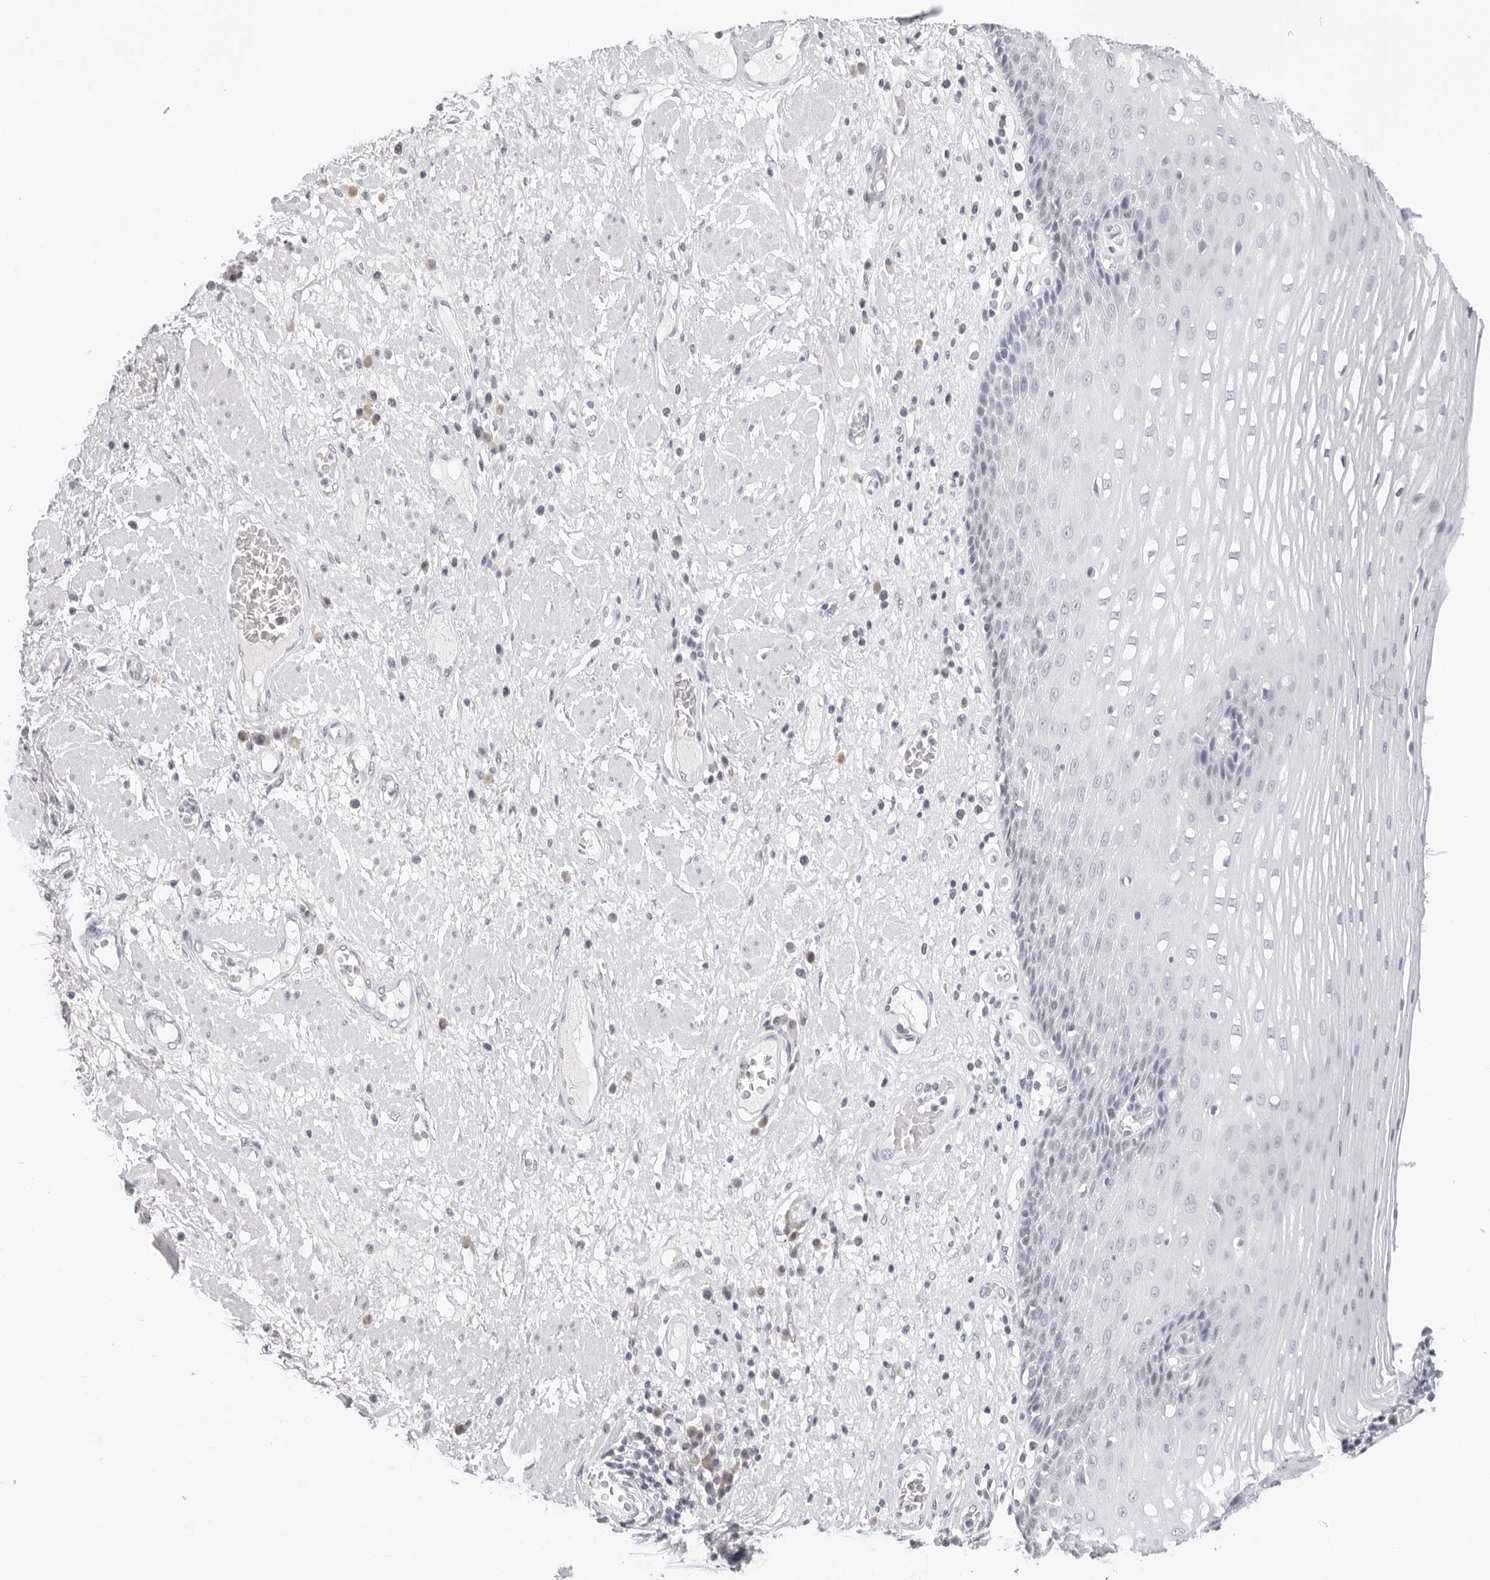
{"staining": {"intensity": "negative", "quantity": "none", "location": "none"}, "tissue": "esophagus", "cell_type": "Squamous epithelial cells", "image_type": "normal", "snomed": [{"axis": "morphology", "description": "Normal tissue, NOS"}, {"axis": "morphology", "description": "Adenocarcinoma, NOS"}, {"axis": "topography", "description": "Esophagus"}], "caption": "Squamous epithelial cells show no significant positivity in unremarkable esophagus.", "gene": "EDN2", "patient": {"sex": "male", "age": 62}}